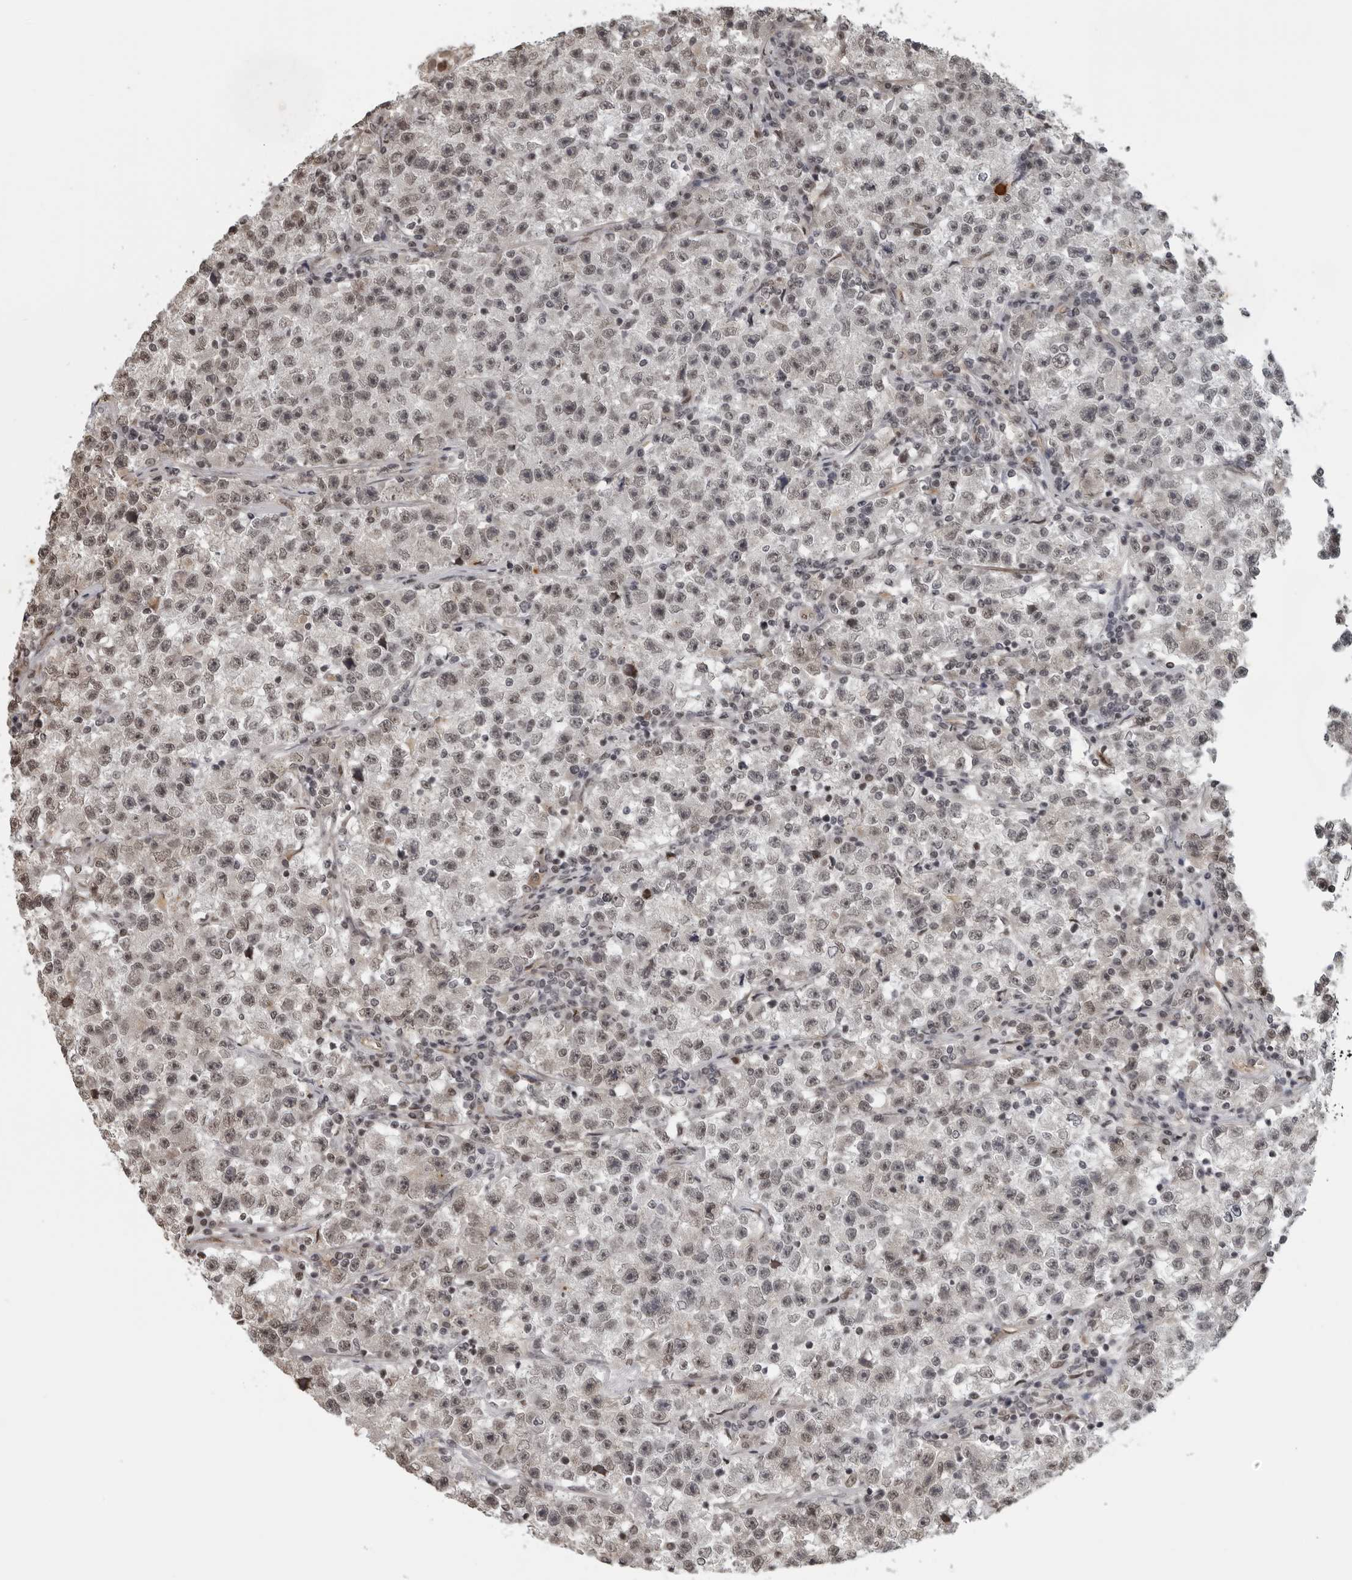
{"staining": {"intensity": "weak", "quantity": ">75%", "location": "nuclear"}, "tissue": "testis cancer", "cell_type": "Tumor cells", "image_type": "cancer", "snomed": [{"axis": "morphology", "description": "Seminoma, NOS"}, {"axis": "topography", "description": "Testis"}], "caption": "Approximately >75% of tumor cells in human testis cancer demonstrate weak nuclear protein expression as visualized by brown immunohistochemical staining.", "gene": "MAF", "patient": {"sex": "male", "age": 22}}